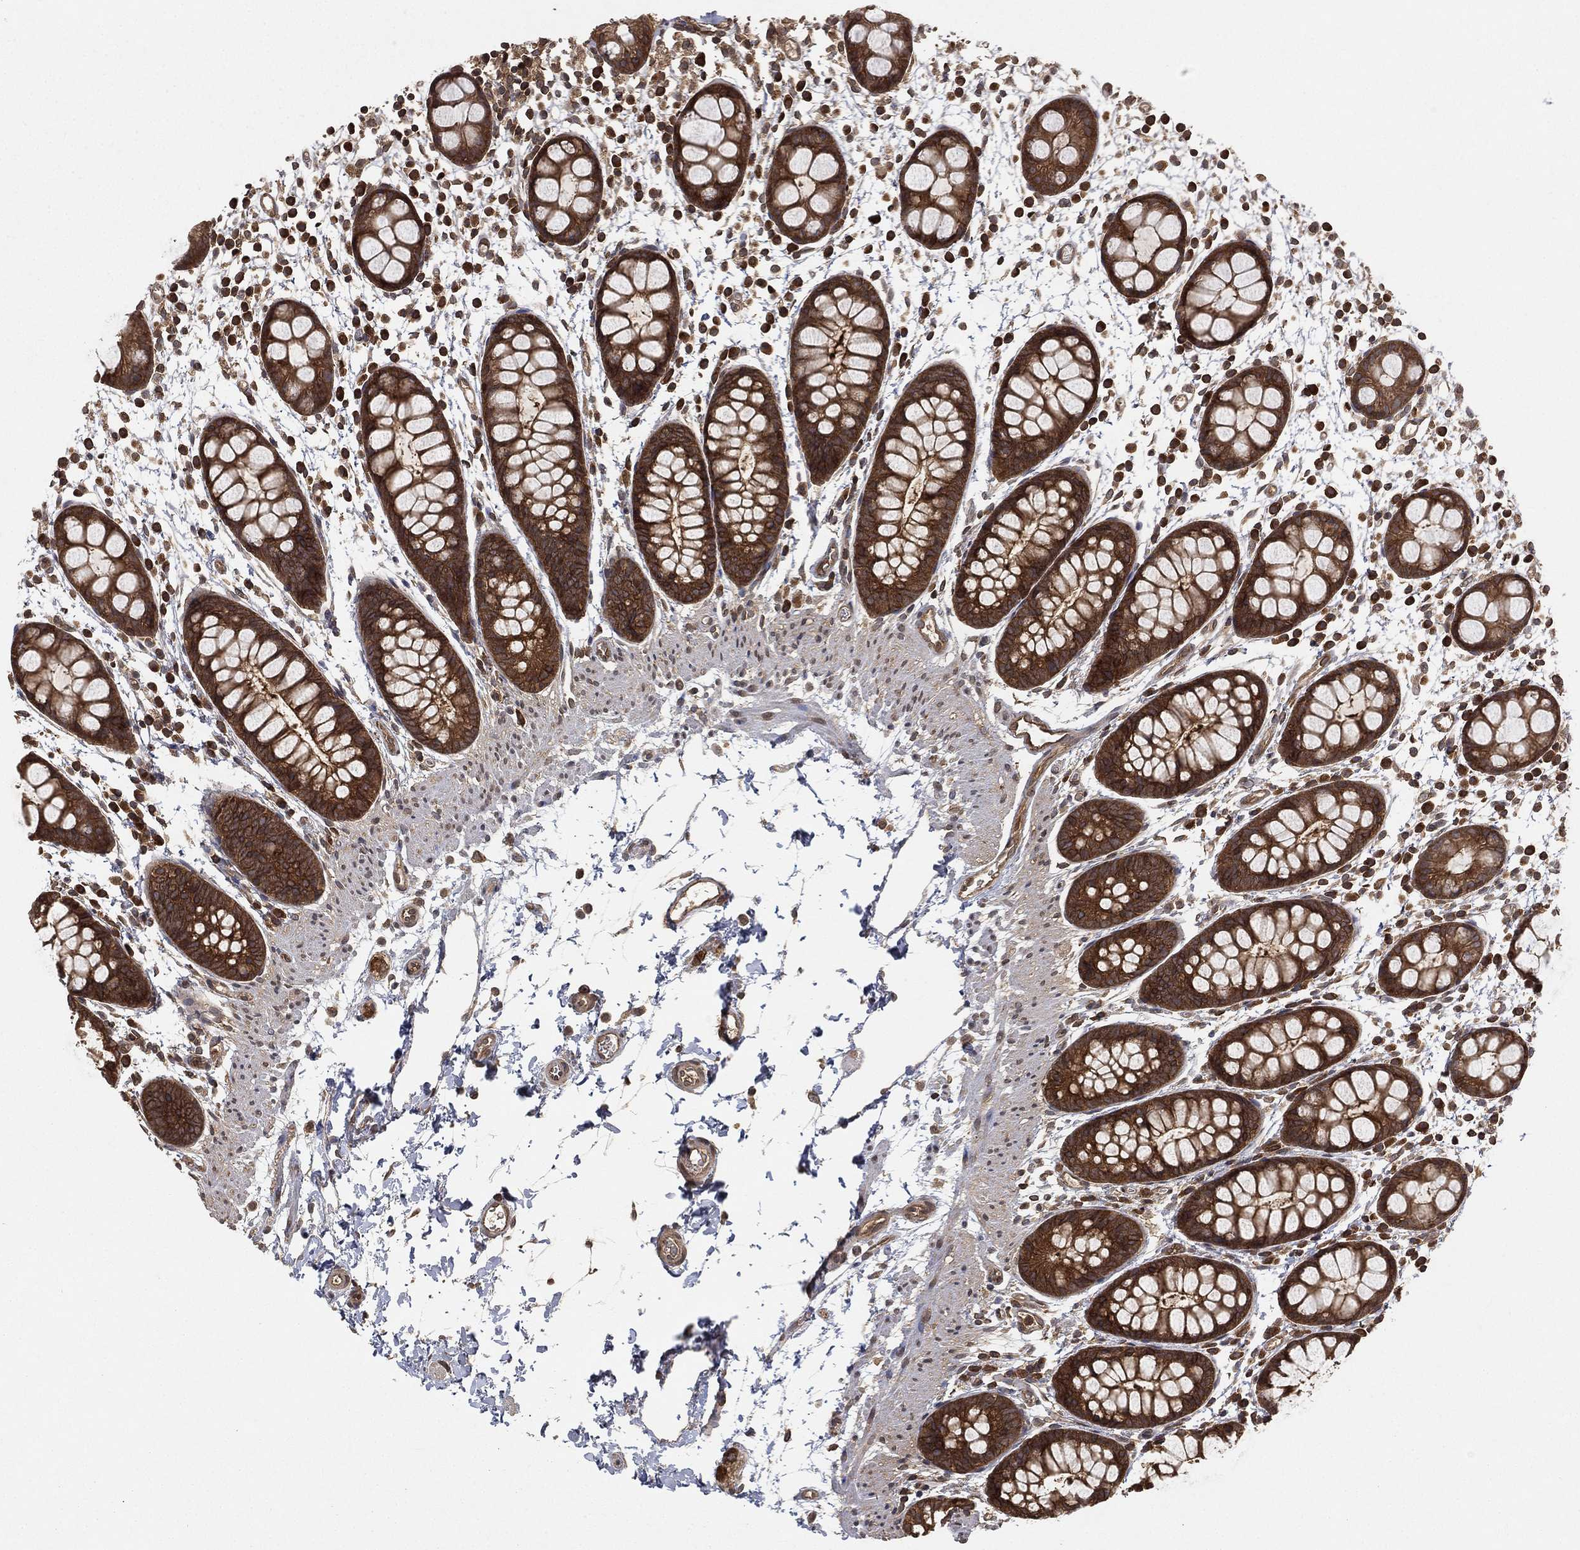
{"staining": {"intensity": "strong", "quantity": ">75%", "location": "cytoplasmic/membranous"}, "tissue": "rectum", "cell_type": "Glandular cells", "image_type": "normal", "snomed": [{"axis": "morphology", "description": "Normal tissue, NOS"}, {"axis": "topography", "description": "Rectum"}], "caption": "Immunohistochemical staining of normal human rectum reveals >75% levels of strong cytoplasmic/membranous protein staining in approximately >75% of glandular cells. The staining was performed using DAB (3,3'-diaminobenzidine) to visualize the protein expression in brown, while the nuclei were stained in blue with hematoxylin (Magnification: 20x).", "gene": "UBA5", "patient": {"sex": "male", "age": 57}}